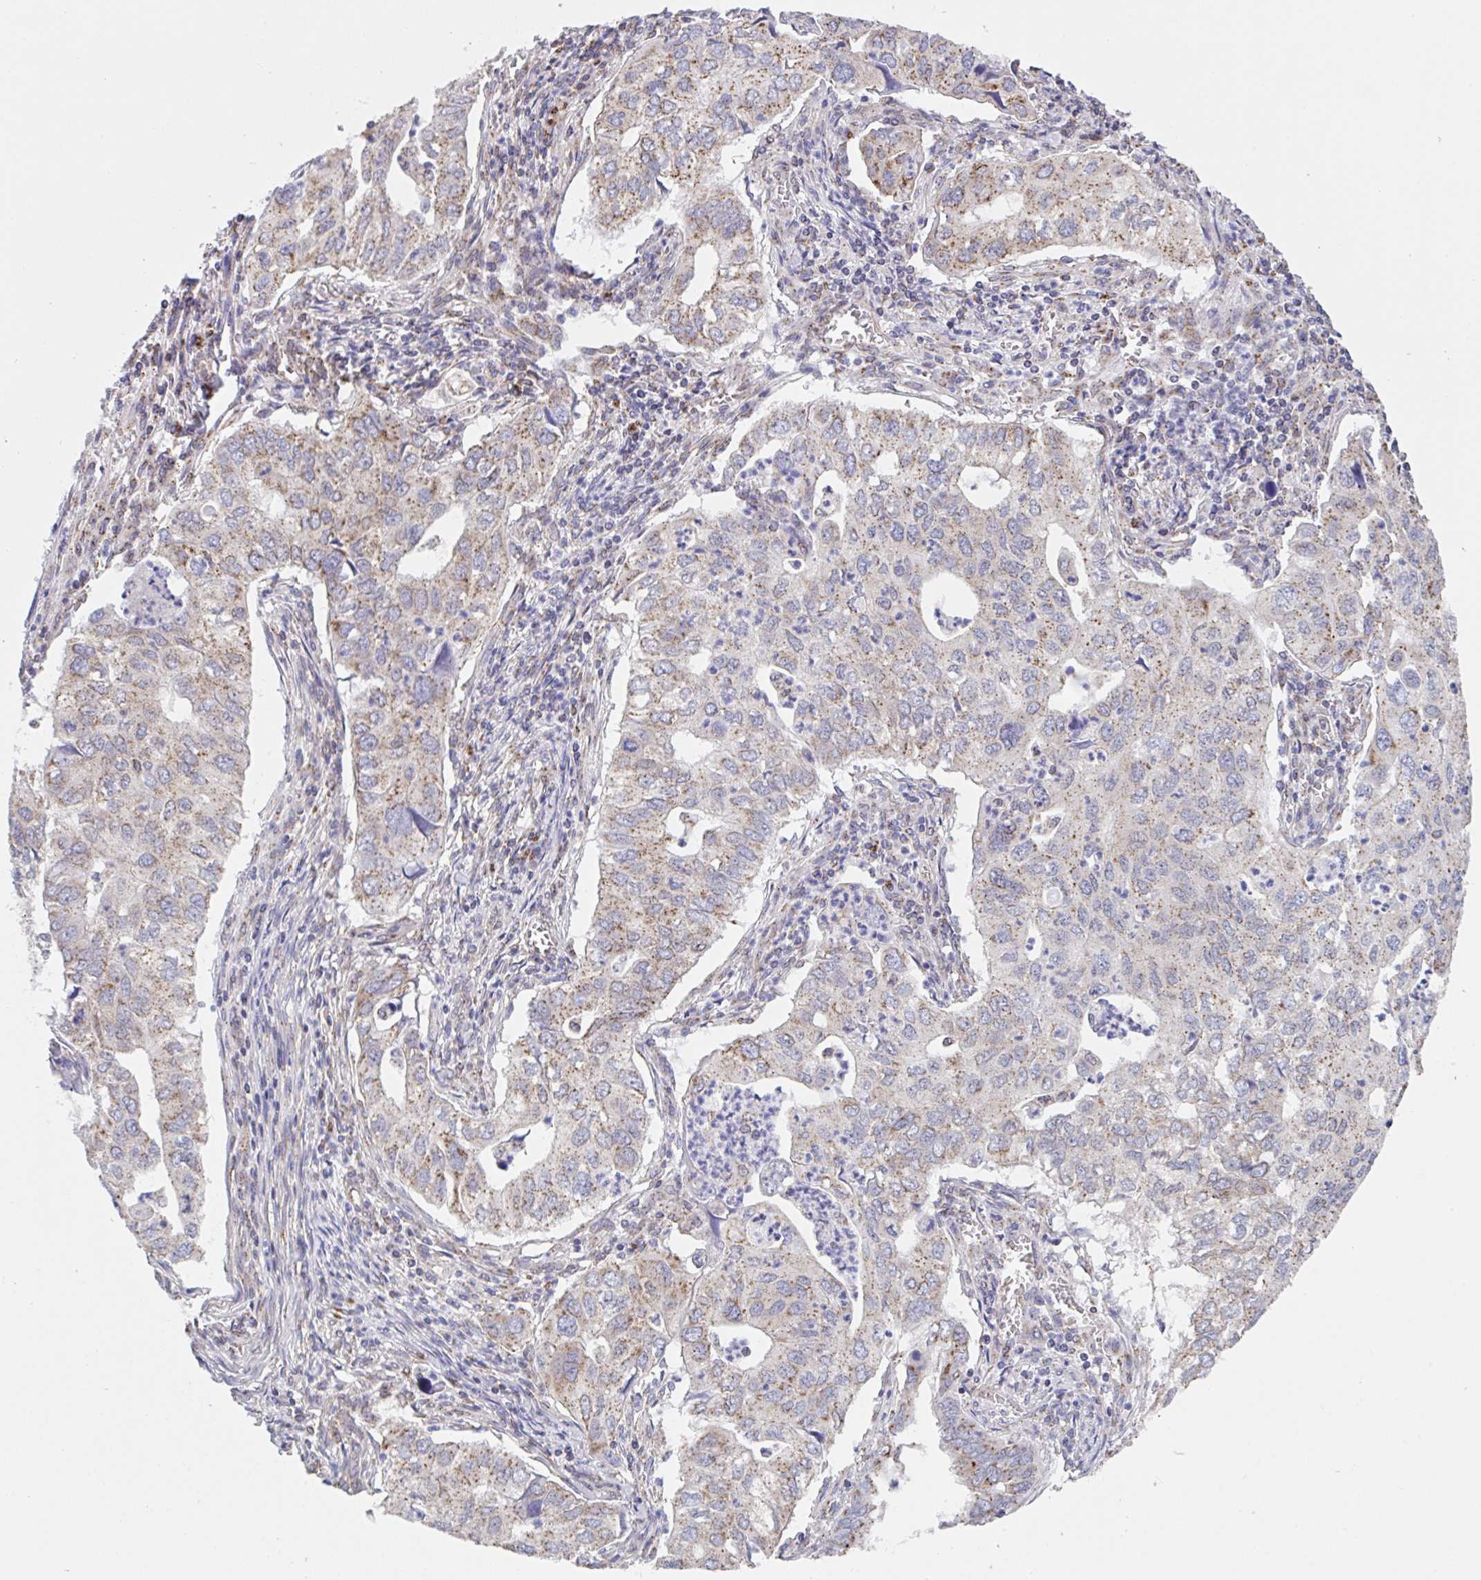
{"staining": {"intensity": "moderate", "quantity": "25%-75%", "location": "cytoplasmic/membranous"}, "tissue": "lung cancer", "cell_type": "Tumor cells", "image_type": "cancer", "snomed": [{"axis": "morphology", "description": "Adenocarcinoma, NOS"}, {"axis": "topography", "description": "Lung"}], "caption": "Immunohistochemical staining of human lung adenocarcinoma exhibits moderate cytoplasmic/membranous protein positivity in about 25%-75% of tumor cells.", "gene": "PROSER3", "patient": {"sex": "male", "age": 48}}